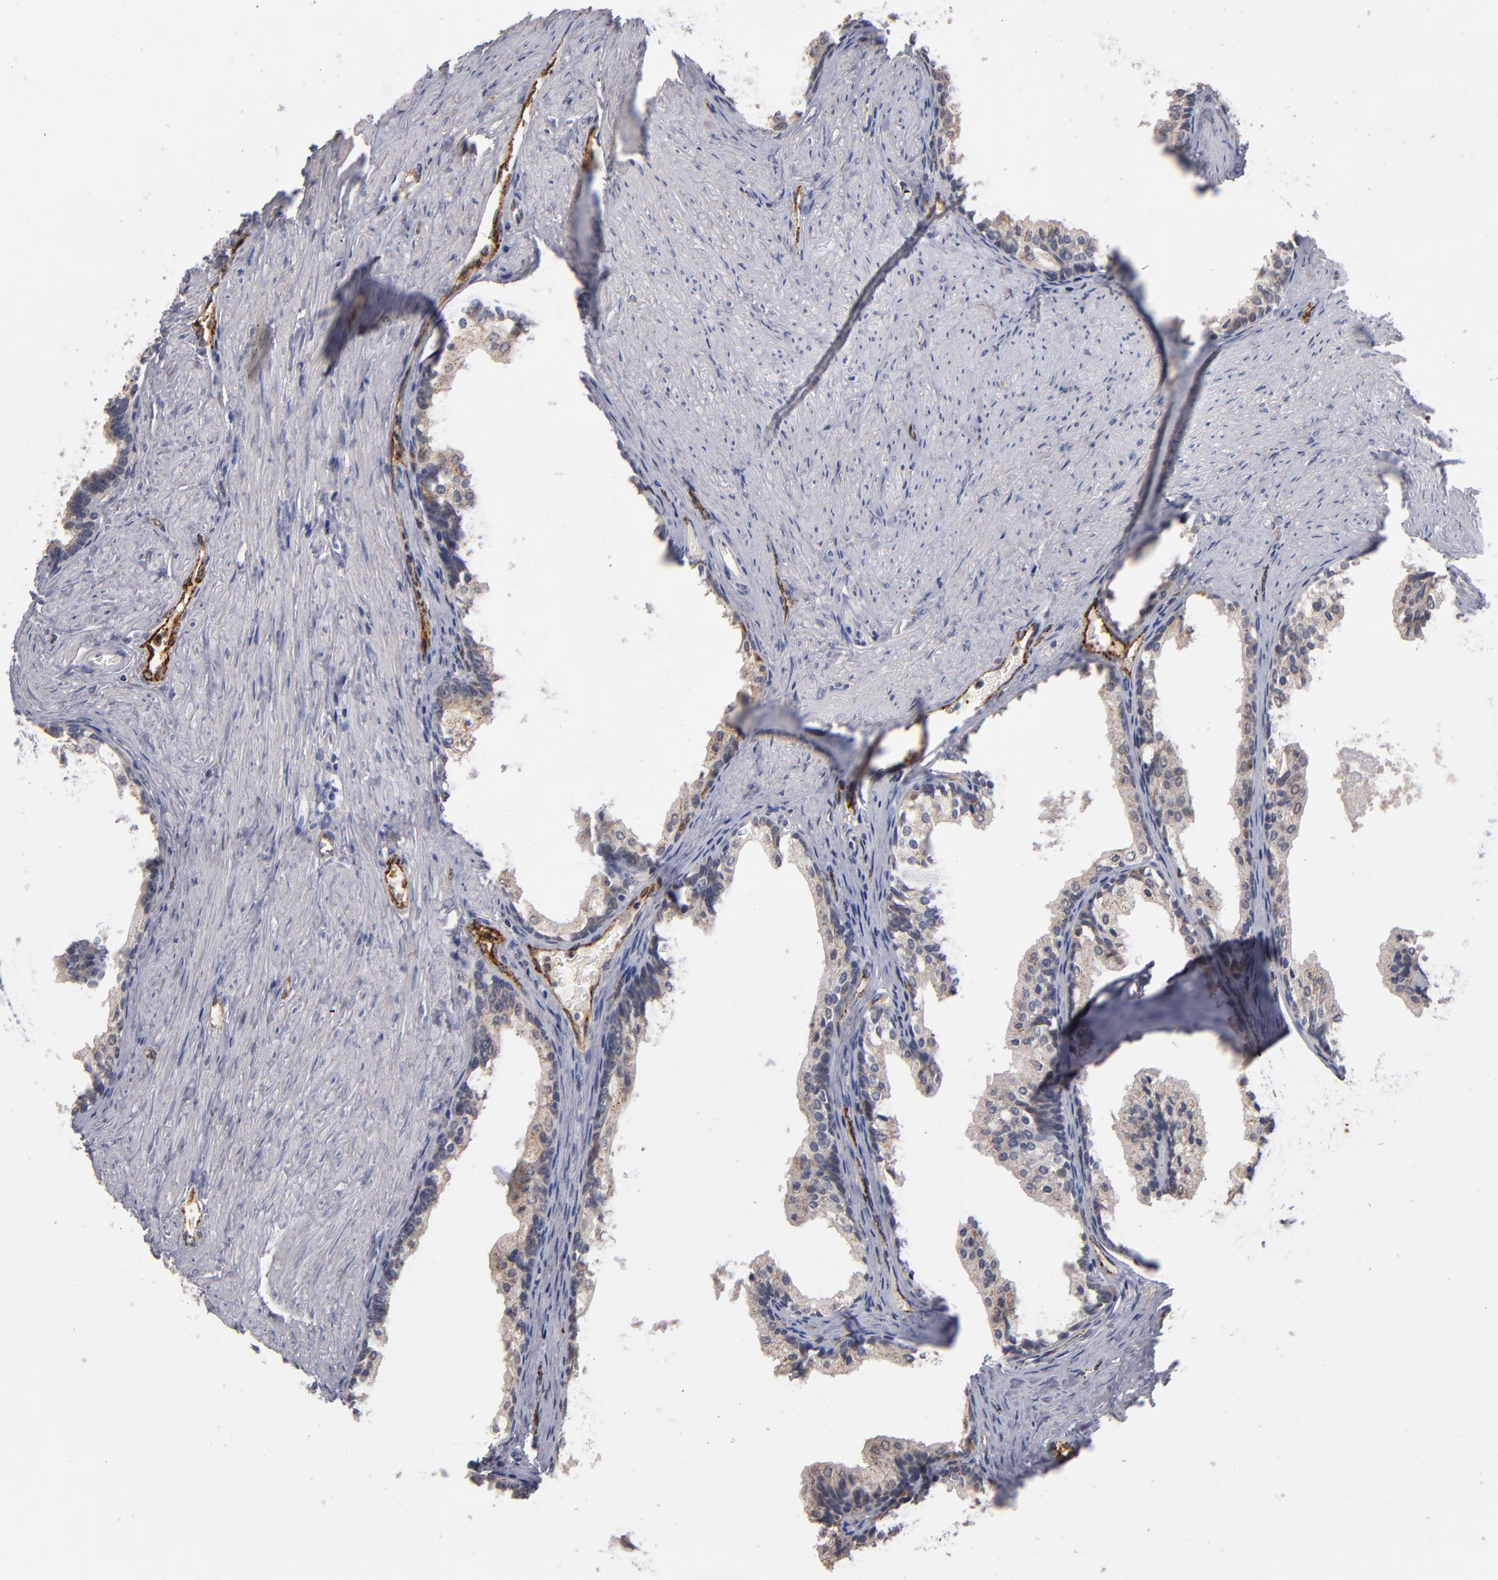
{"staining": {"intensity": "weak", "quantity": "<25%", "location": "cytoplasmic/membranous"}, "tissue": "prostate cancer", "cell_type": "Tumor cells", "image_type": "cancer", "snomed": [{"axis": "morphology", "description": "Adenocarcinoma, Medium grade"}, {"axis": "topography", "description": "Prostate"}], "caption": "A photomicrograph of human prostate medium-grade adenocarcinoma is negative for staining in tumor cells. (DAB (3,3'-diaminobenzidine) immunohistochemistry (IHC) with hematoxylin counter stain).", "gene": "SELP", "patient": {"sex": "male", "age": 60}}